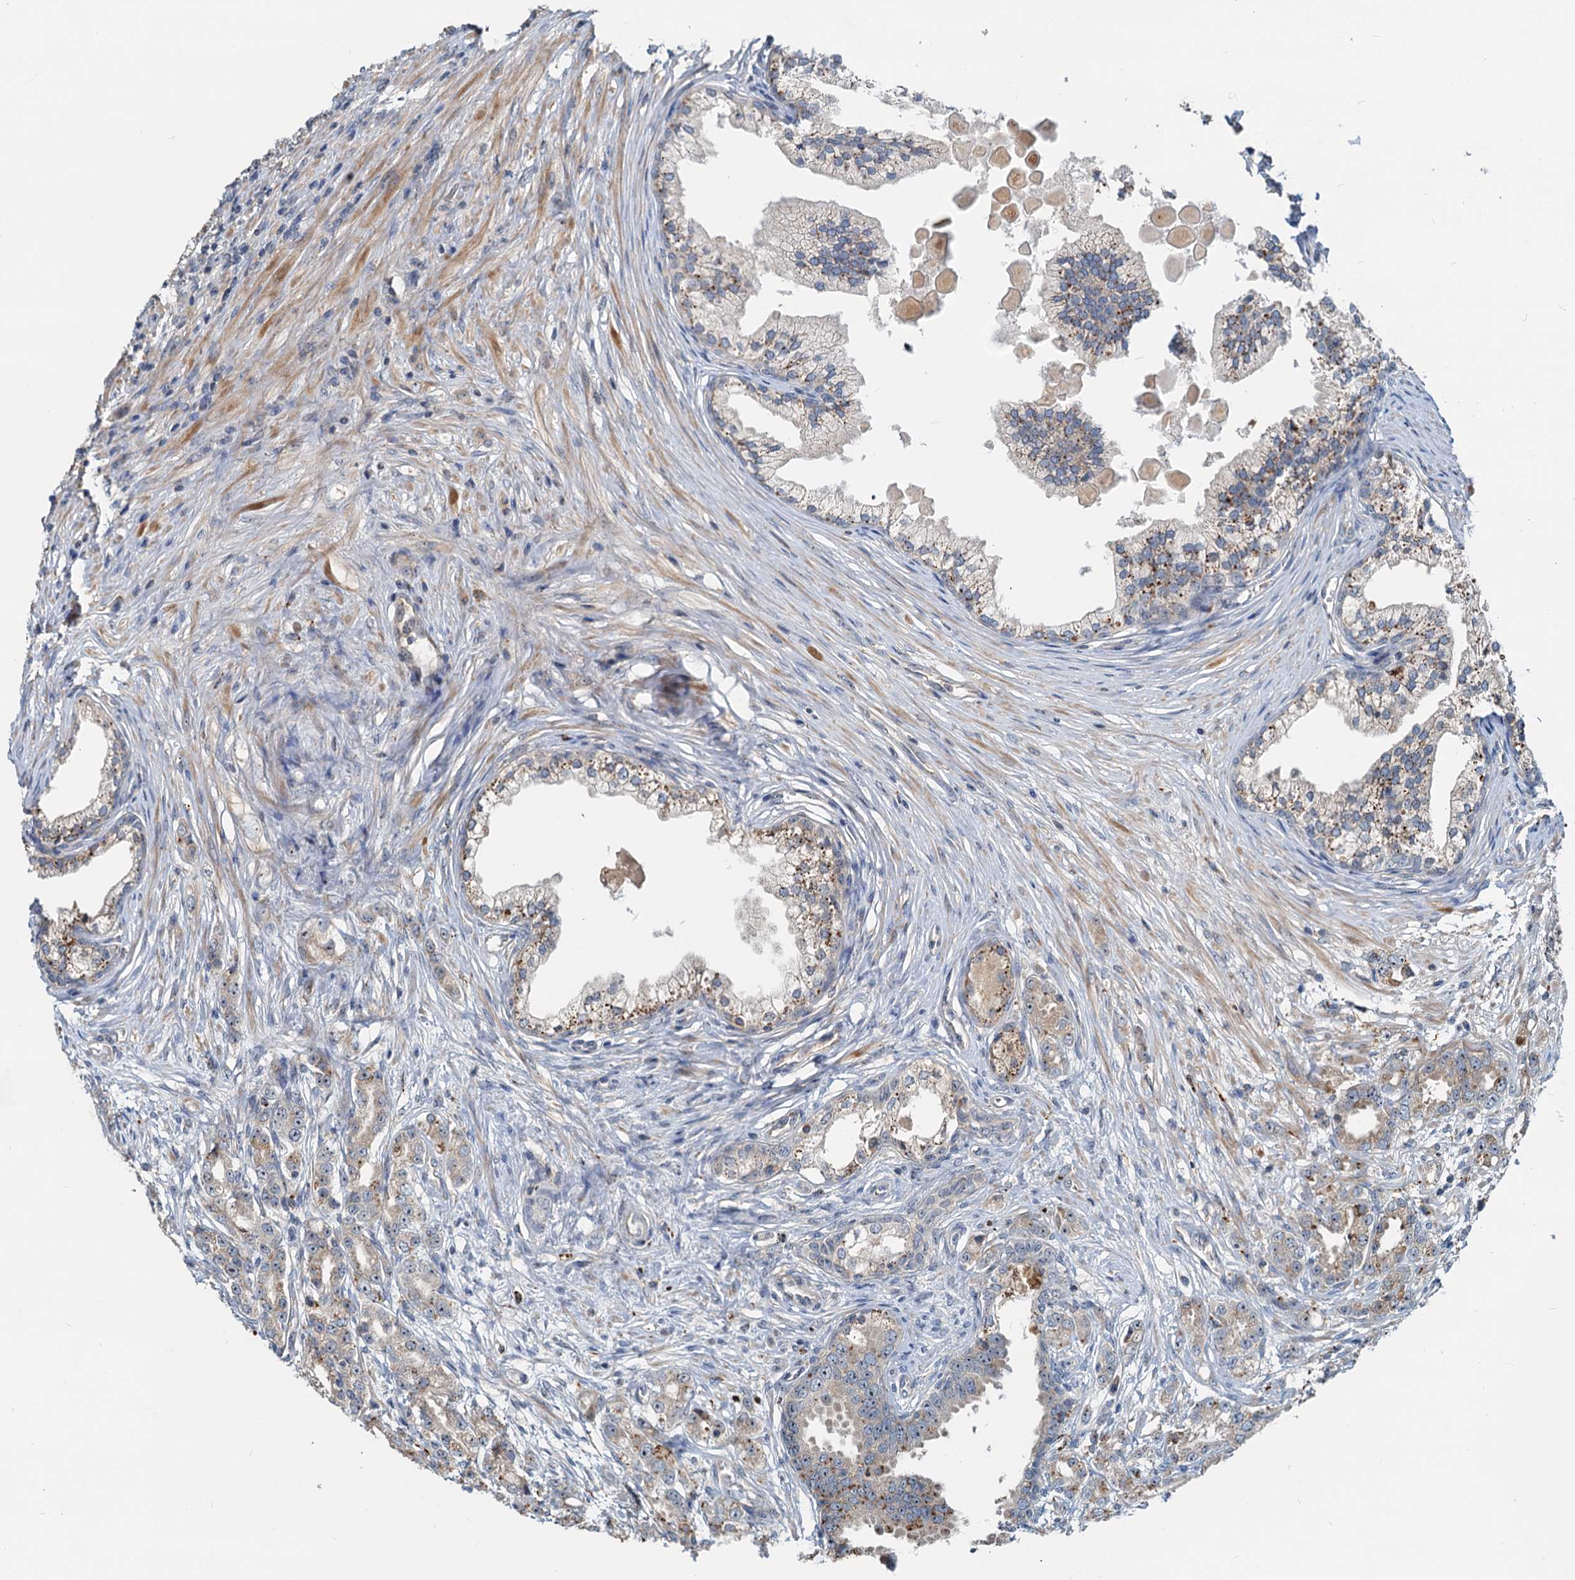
{"staining": {"intensity": "moderate", "quantity": "25%-75%", "location": "cytoplasmic/membranous"}, "tissue": "prostate cancer", "cell_type": "Tumor cells", "image_type": "cancer", "snomed": [{"axis": "morphology", "description": "Adenocarcinoma, High grade"}, {"axis": "topography", "description": "Prostate"}], "caption": "Protein staining of high-grade adenocarcinoma (prostate) tissue displays moderate cytoplasmic/membranous expression in approximately 25%-75% of tumor cells.", "gene": "RGS7BP", "patient": {"sex": "male", "age": 69}}